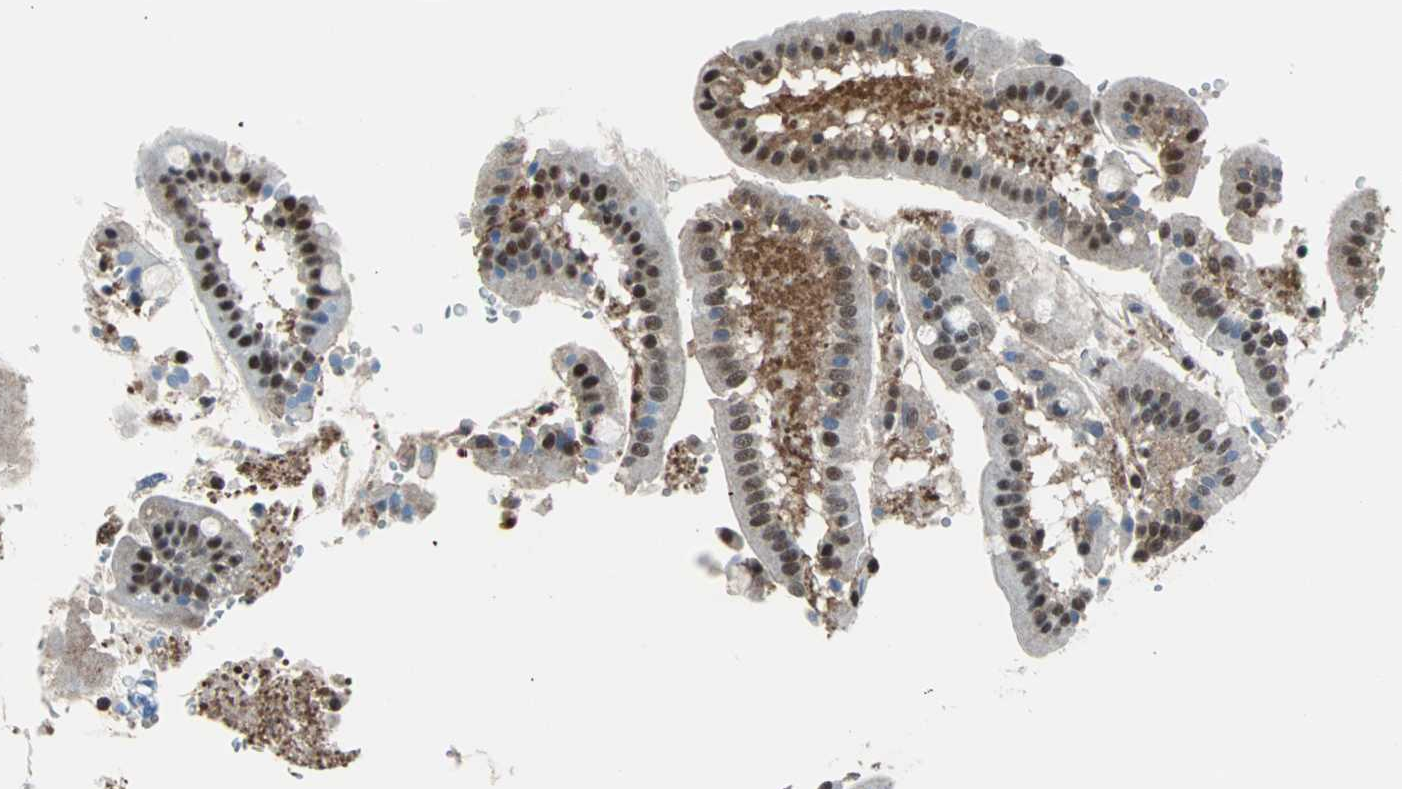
{"staining": {"intensity": "moderate", "quantity": ">75%", "location": "cytoplasmic/membranous"}, "tissue": "duodenum", "cell_type": "Glandular cells", "image_type": "normal", "snomed": [{"axis": "morphology", "description": "Normal tissue, NOS"}, {"axis": "topography", "description": "Duodenum"}], "caption": "IHC histopathology image of benign duodenum: human duodenum stained using immunohistochemistry (IHC) shows medium levels of moderate protein expression localized specifically in the cytoplasmic/membranous of glandular cells, appearing as a cytoplasmic/membranous brown color.", "gene": "VCP", "patient": {"sex": "male", "age": 50}}